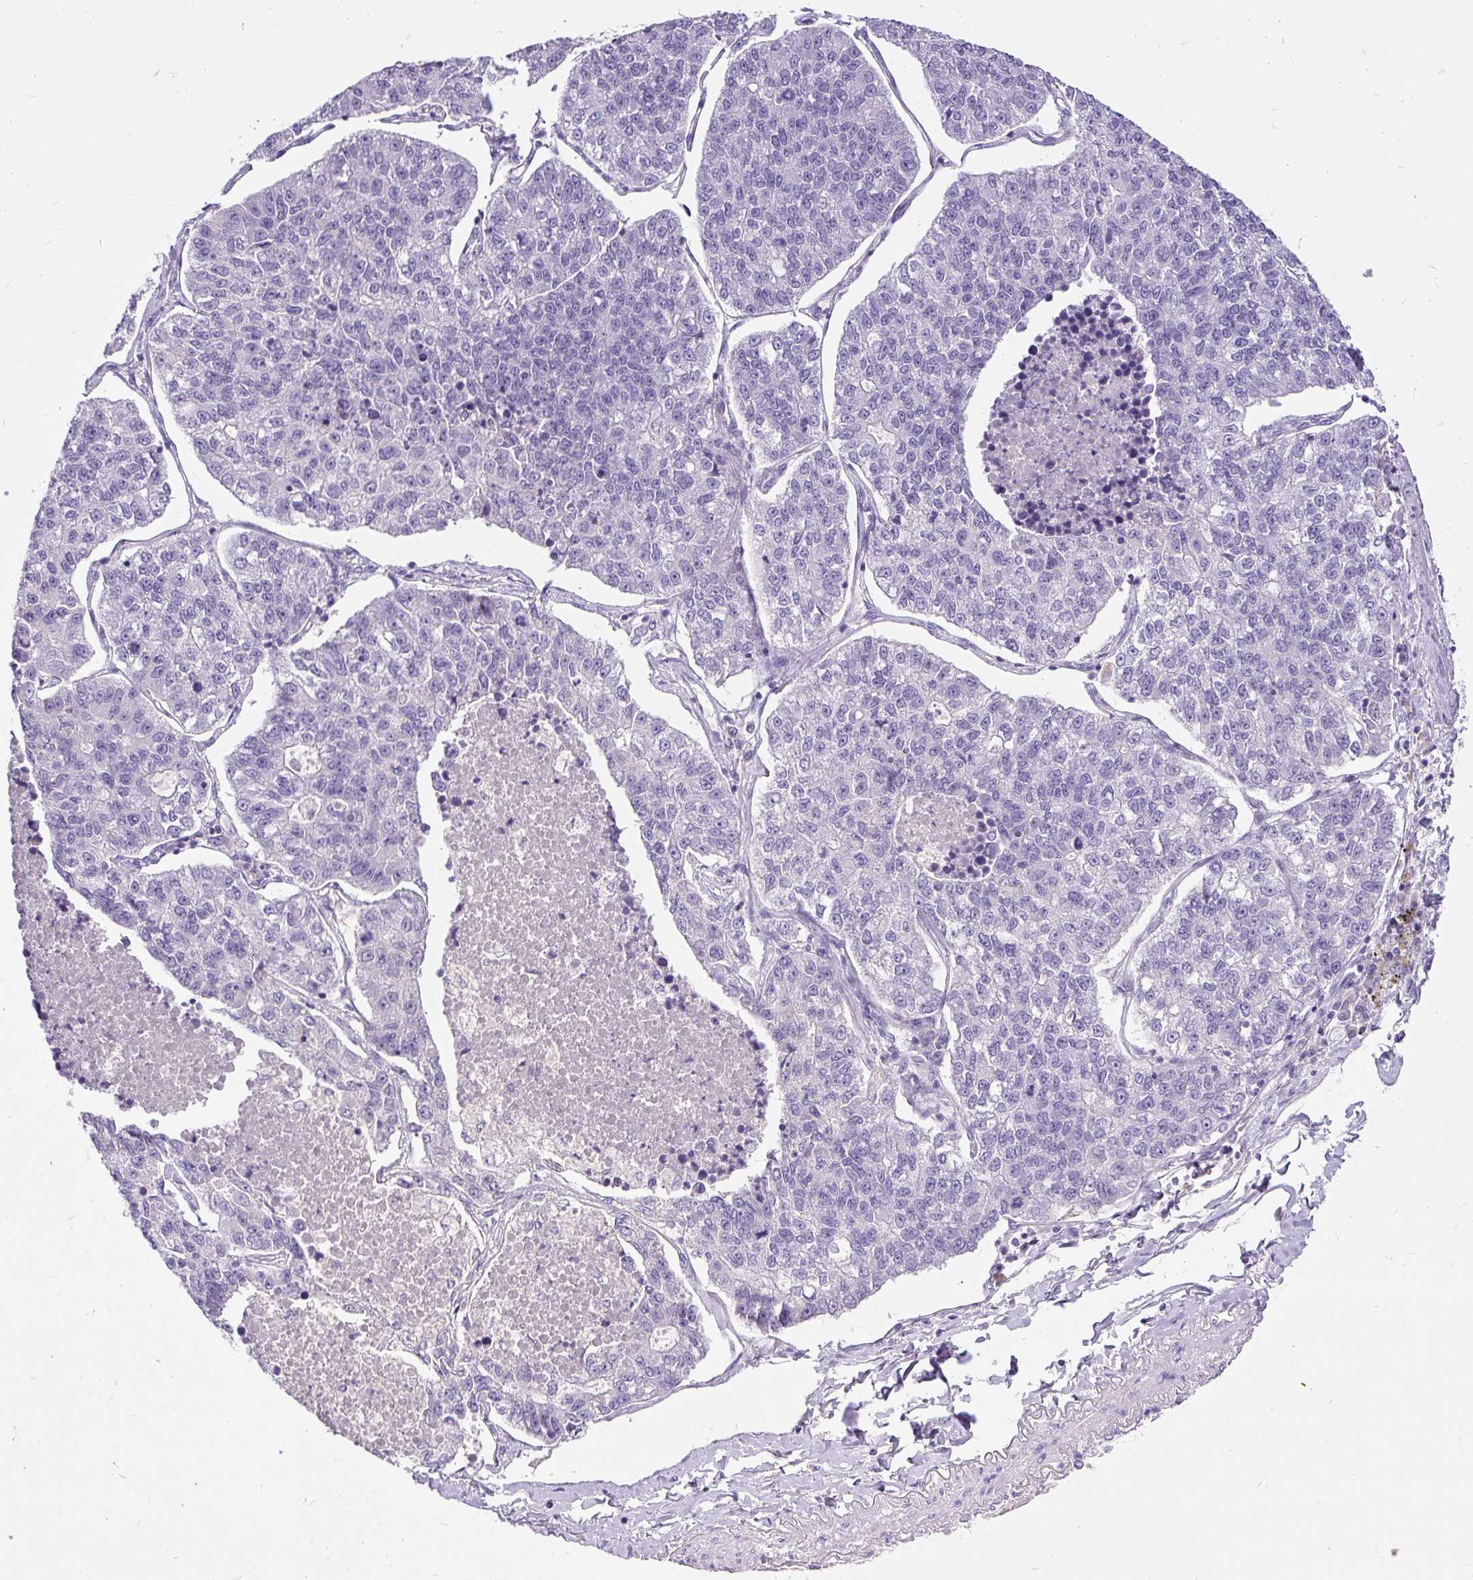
{"staining": {"intensity": "negative", "quantity": "none", "location": "none"}, "tissue": "lung cancer", "cell_type": "Tumor cells", "image_type": "cancer", "snomed": [{"axis": "morphology", "description": "Adenocarcinoma, NOS"}, {"axis": "topography", "description": "Lung"}], "caption": "High magnification brightfield microscopy of lung cancer (adenocarcinoma) stained with DAB (3,3'-diaminobenzidine) (brown) and counterstained with hematoxylin (blue): tumor cells show no significant expression.", "gene": "KRTAP20-3", "patient": {"sex": "male", "age": 49}}